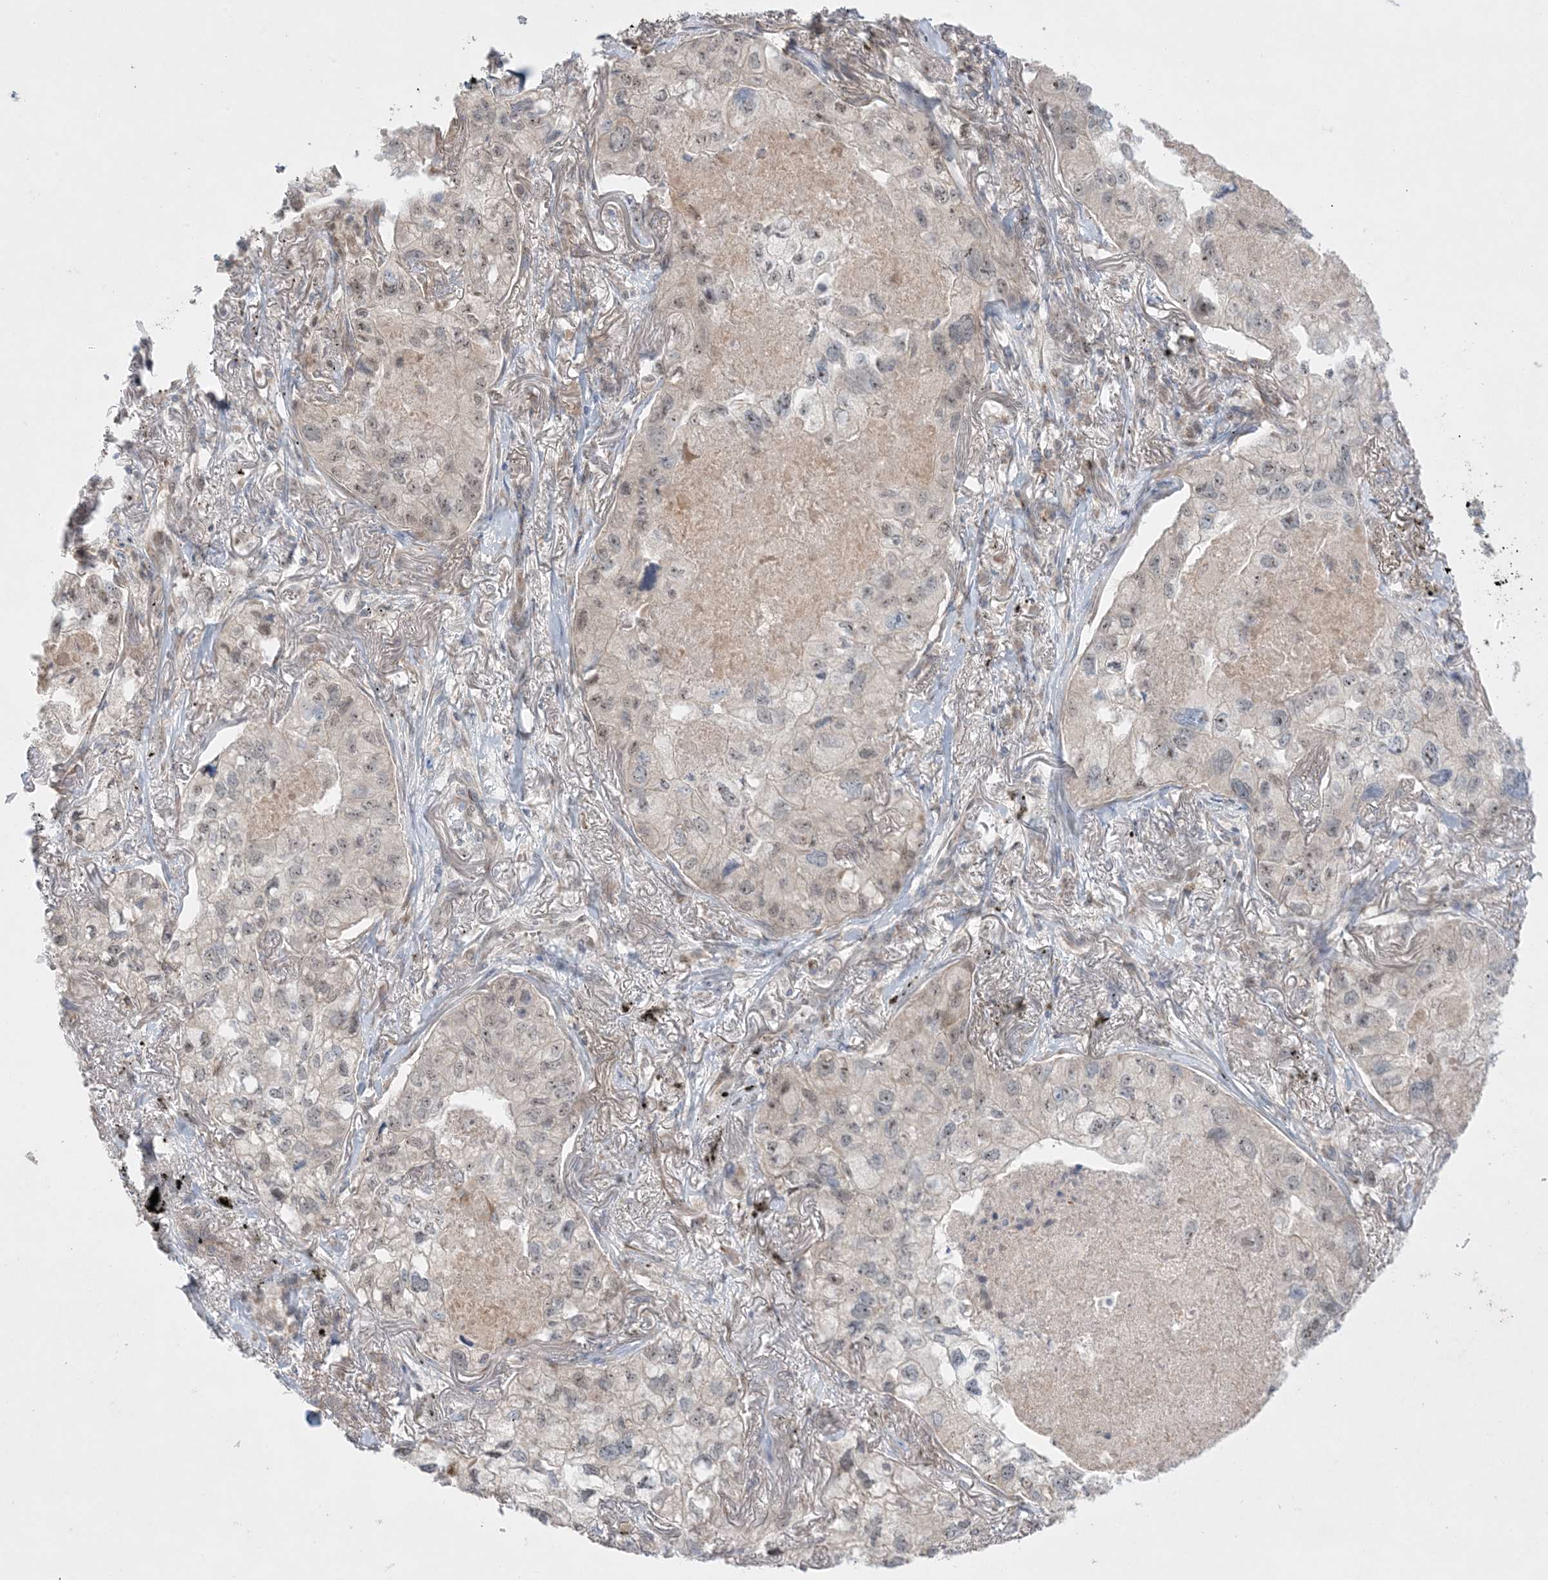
{"staining": {"intensity": "weak", "quantity": "25%-75%", "location": "nuclear"}, "tissue": "lung cancer", "cell_type": "Tumor cells", "image_type": "cancer", "snomed": [{"axis": "morphology", "description": "Adenocarcinoma, NOS"}, {"axis": "topography", "description": "Lung"}], "caption": "The micrograph exhibits immunohistochemical staining of lung cancer (adenocarcinoma). There is weak nuclear staining is identified in about 25%-75% of tumor cells. The staining was performed using DAB, with brown indicating positive protein expression. Nuclei are stained blue with hematoxylin.", "gene": "MMGT1", "patient": {"sex": "male", "age": 65}}